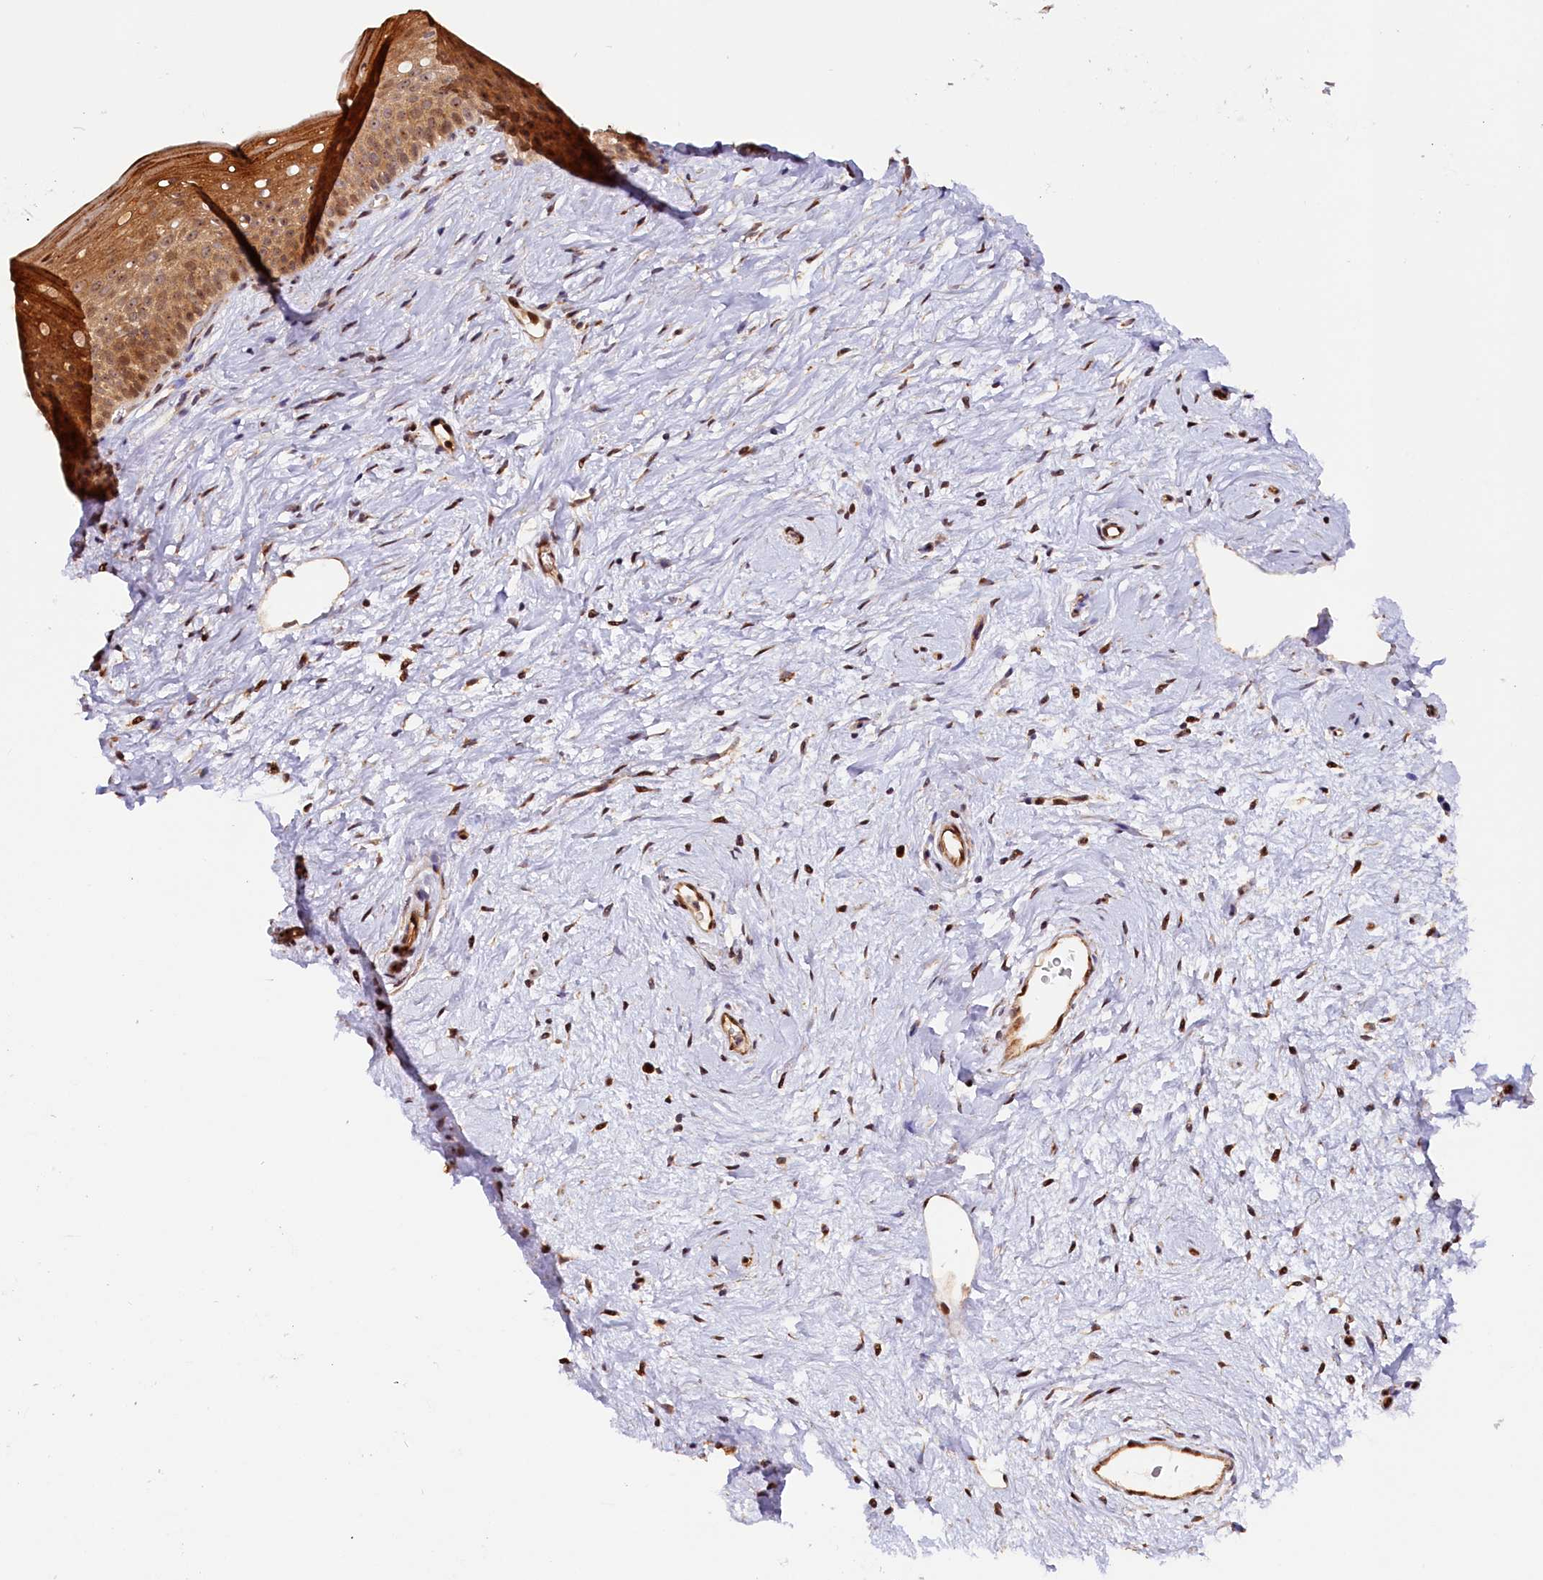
{"staining": {"intensity": "strong", "quantity": ">75%", "location": "cytoplasmic/membranous,nuclear"}, "tissue": "cervix", "cell_type": "Glandular cells", "image_type": "normal", "snomed": [{"axis": "morphology", "description": "Normal tissue, NOS"}, {"axis": "topography", "description": "Cervix"}], "caption": "Brown immunohistochemical staining in benign cervix exhibits strong cytoplasmic/membranous,nuclear expression in about >75% of glandular cells. (Brightfield microscopy of DAB IHC at high magnification).", "gene": "ANKRD24", "patient": {"sex": "female", "age": 57}}